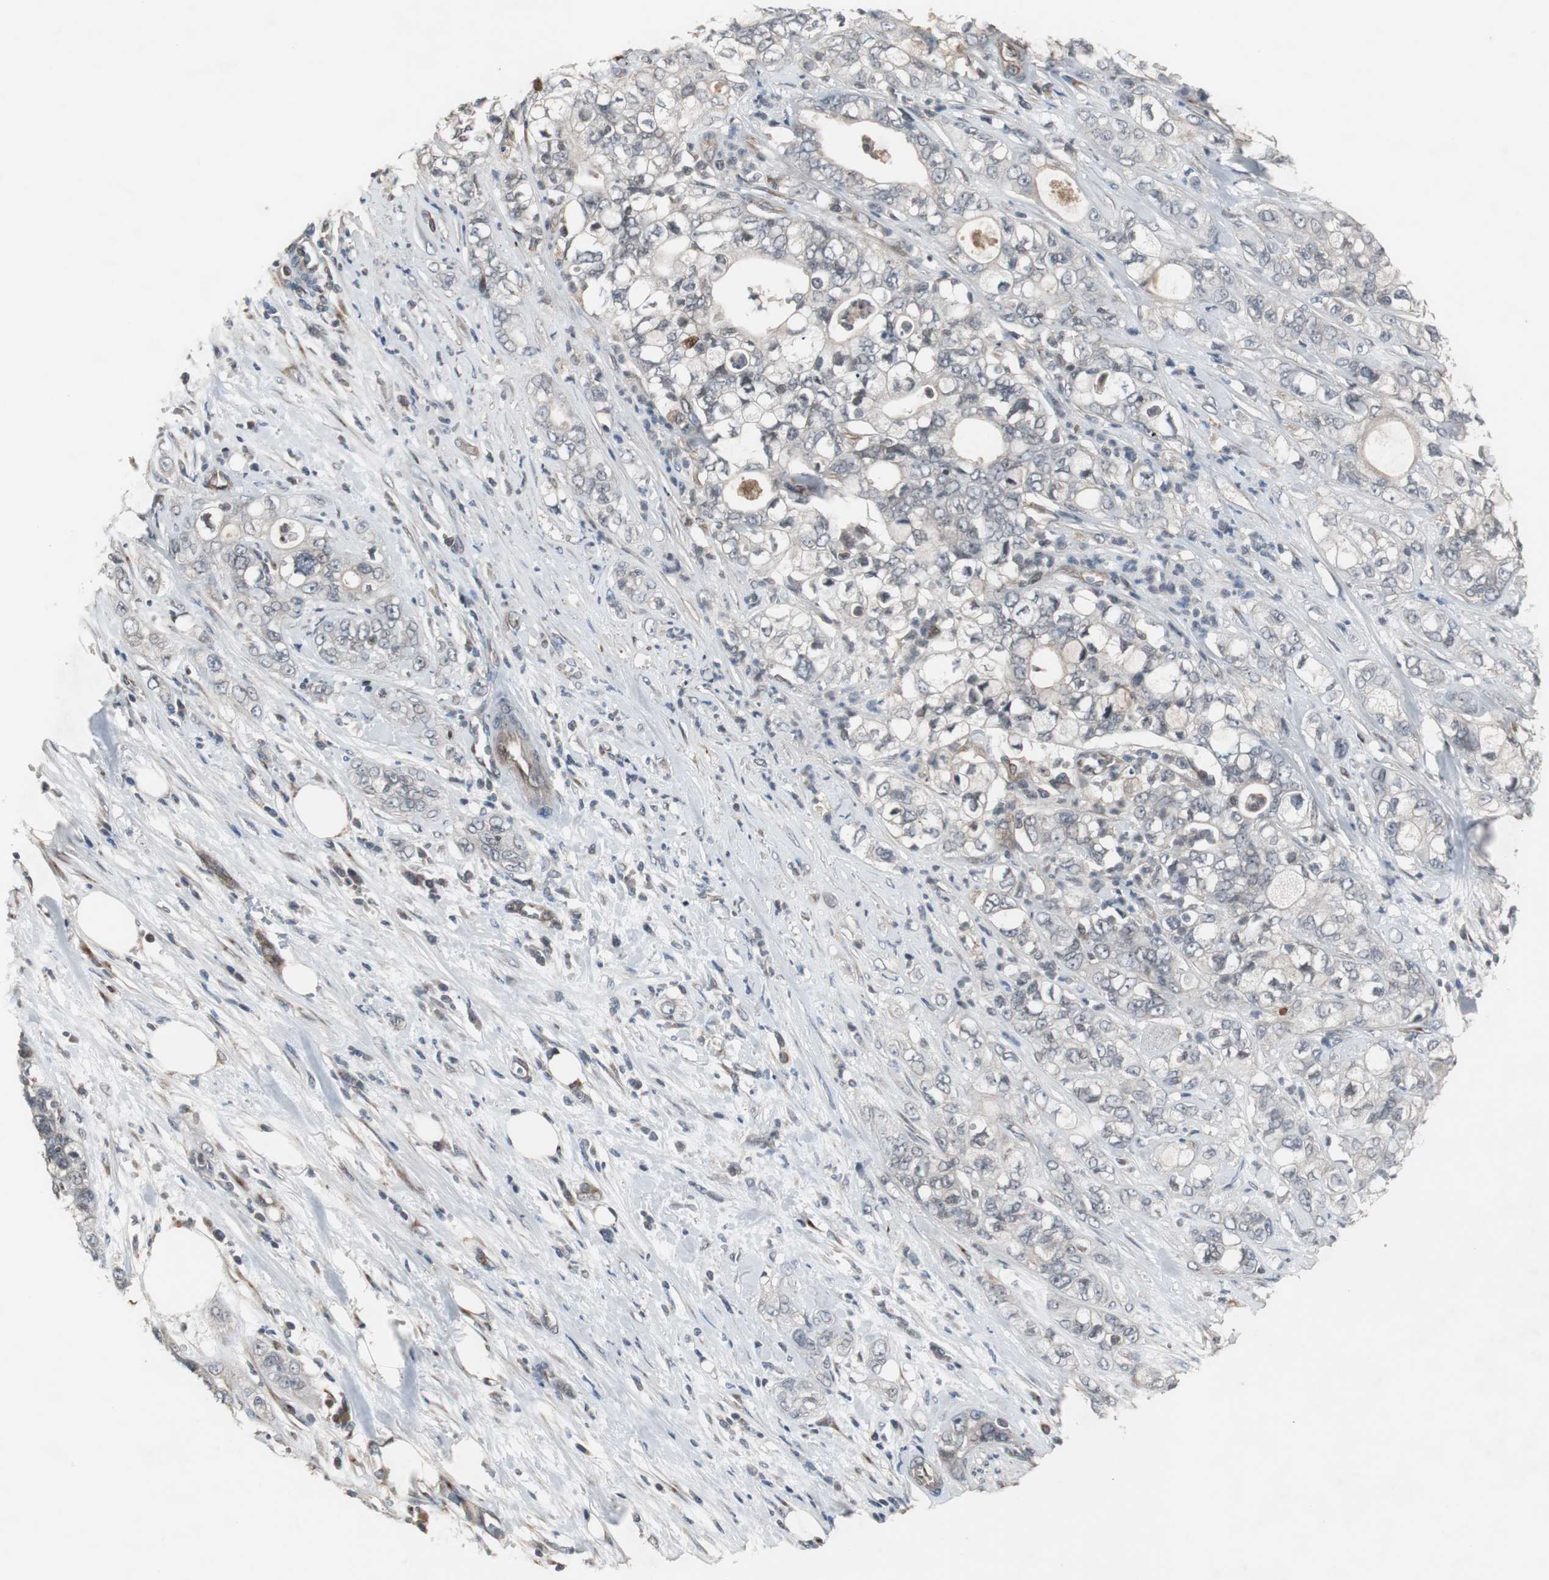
{"staining": {"intensity": "negative", "quantity": "none", "location": "none"}, "tissue": "pancreatic cancer", "cell_type": "Tumor cells", "image_type": "cancer", "snomed": [{"axis": "morphology", "description": "Adenocarcinoma, NOS"}, {"axis": "topography", "description": "Pancreas"}], "caption": "Immunohistochemical staining of human pancreatic cancer (adenocarcinoma) displays no significant staining in tumor cells. (Immunohistochemistry, brightfield microscopy, high magnification).", "gene": "ATP2B2", "patient": {"sex": "male", "age": 70}}